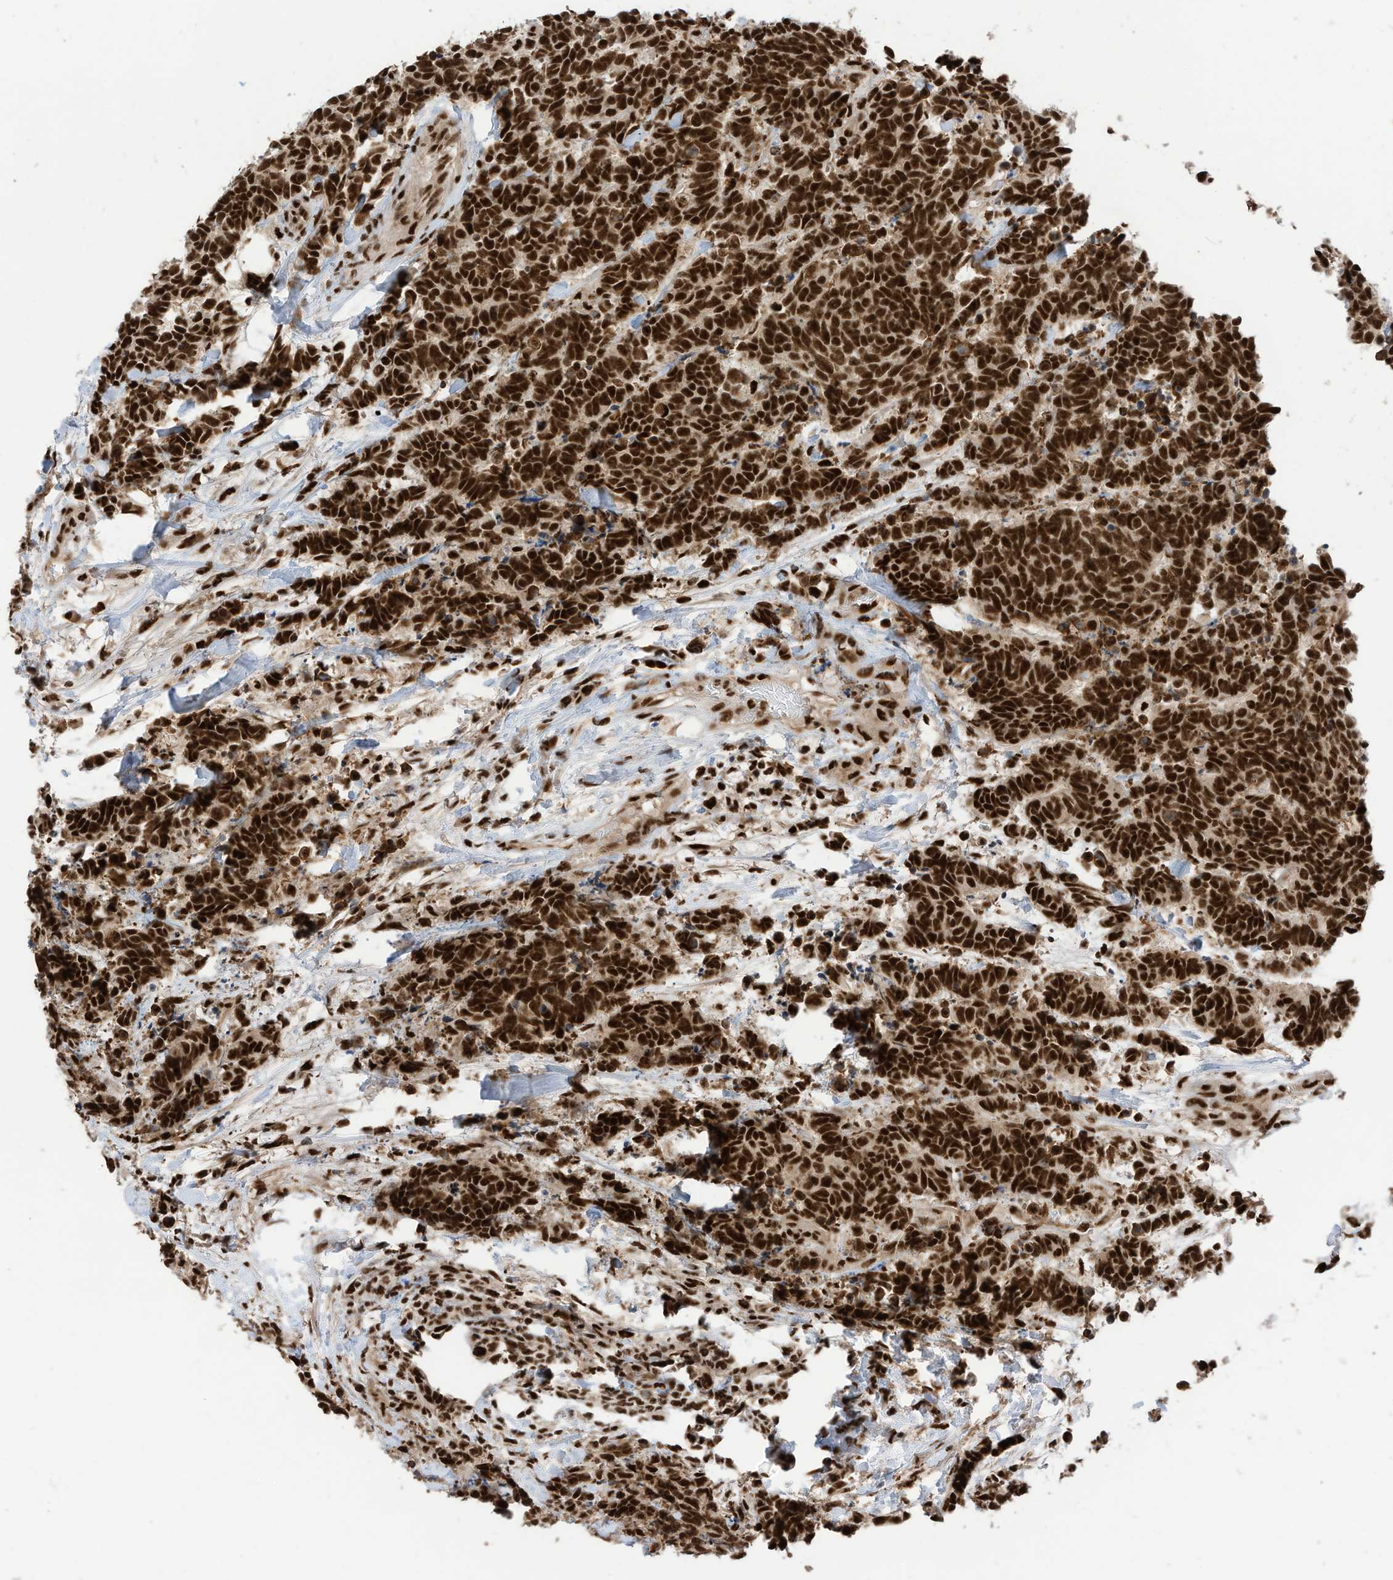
{"staining": {"intensity": "strong", "quantity": ">75%", "location": "nuclear"}, "tissue": "carcinoid", "cell_type": "Tumor cells", "image_type": "cancer", "snomed": [{"axis": "morphology", "description": "Carcinoma, NOS"}, {"axis": "morphology", "description": "Carcinoid, malignant, NOS"}, {"axis": "topography", "description": "Urinary bladder"}], "caption": "Carcinoid stained for a protein shows strong nuclear positivity in tumor cells.", "gene": "SF3A3", "patient": {"sex": "male", "age": 57}}